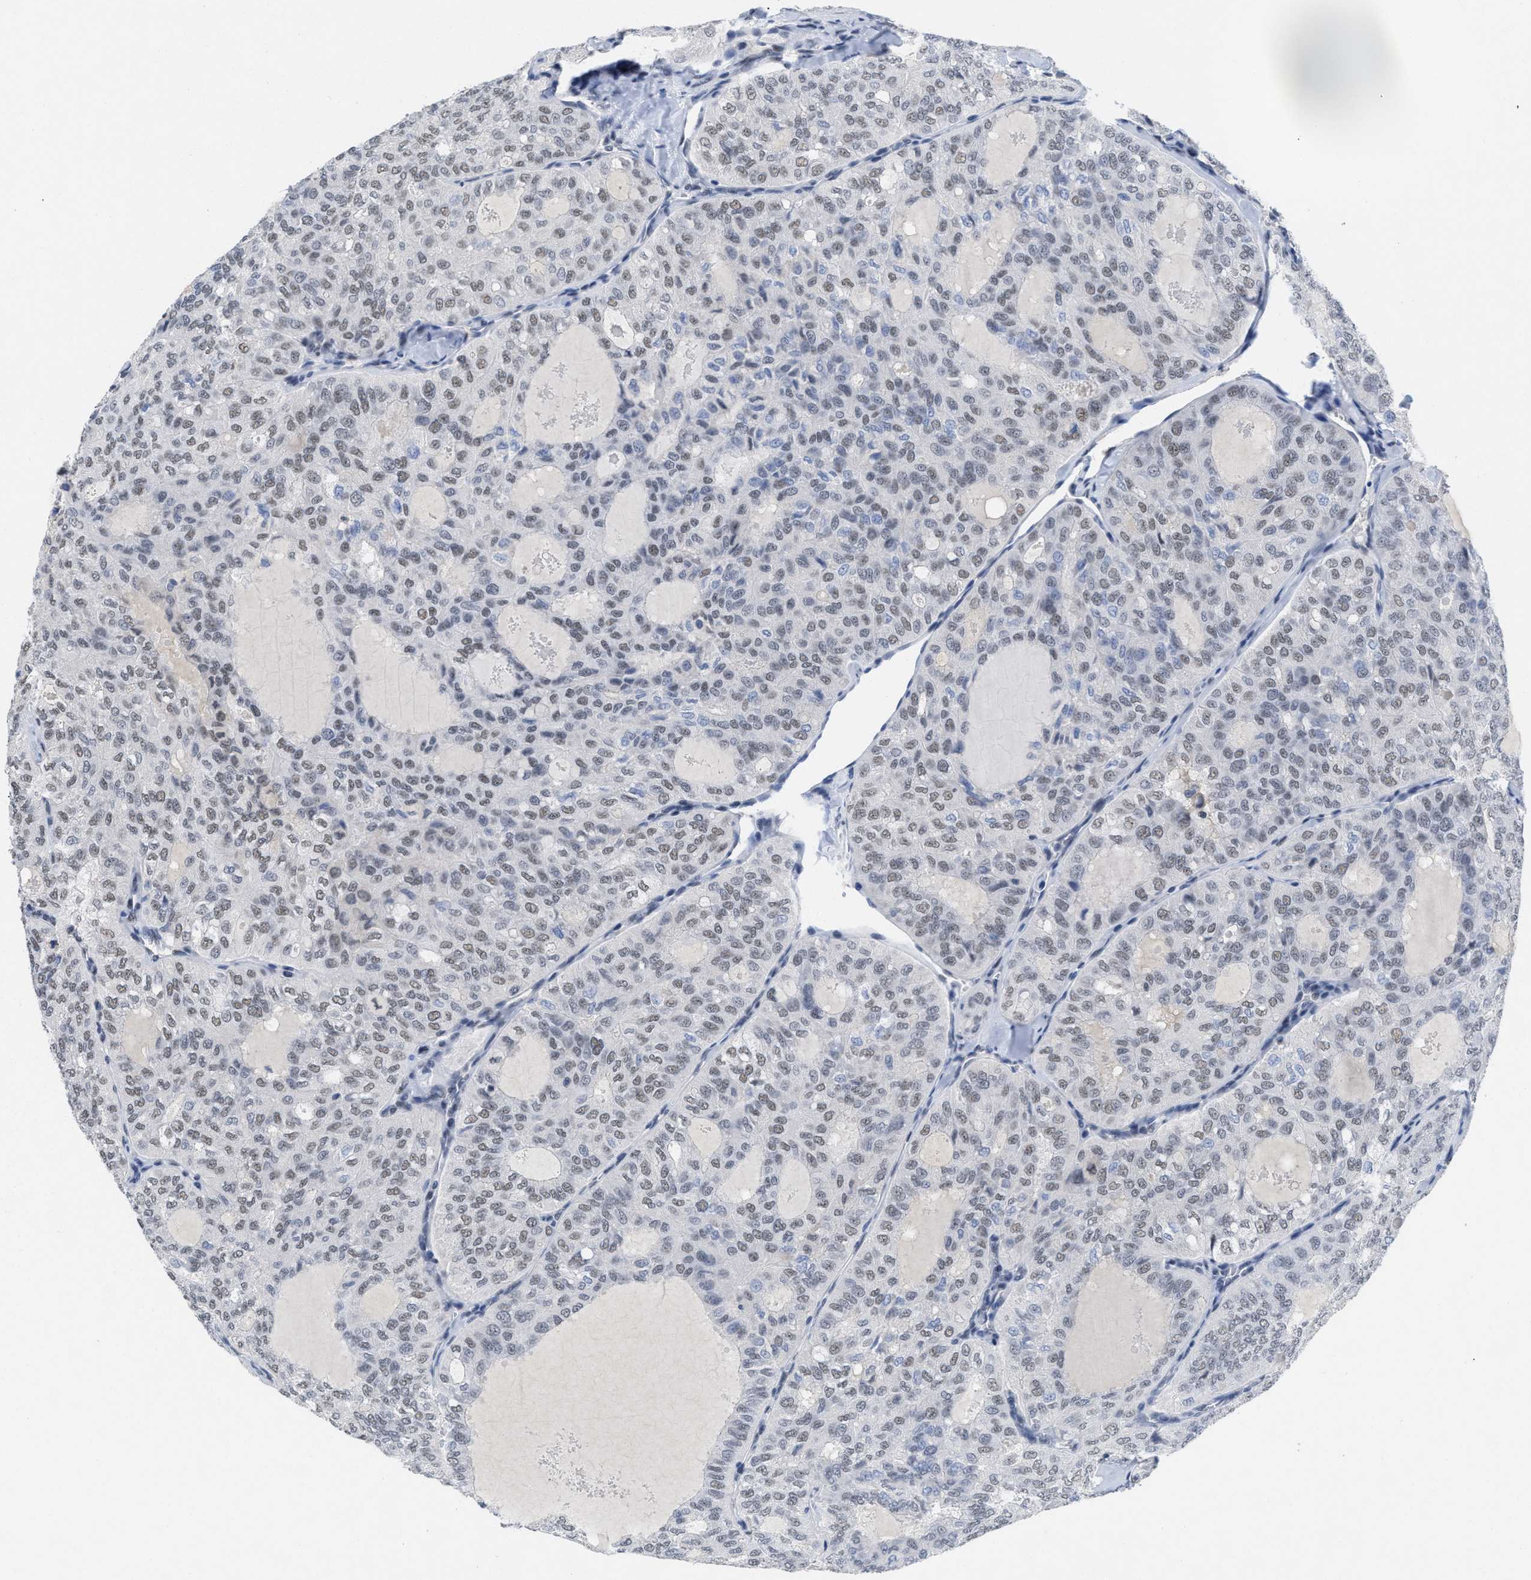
{"staining": {"intensity": "weak", "quantity": ">75%", "location": "nuclear"}, "tissue": "thyroid cancer", "cell_type": "Tumor cells", "image_type": "cancer", "snomed": [{"axis": "morphology", "description": "Follicular adenoma carcinoma, NOS"}, {"axis": "topography", "description": "Thyroid gland"}], "caption": "Immunohistochemistry (IHC) (DAB (3,3'-diaminobenzidine)) staining of human thyroid follicular adenoma carcinoma displays weak nuclear protein staining in approximately >75% of tumor cells.", "gene": "GGNBP2", "patient": {"sex": "male", "age": 75}}